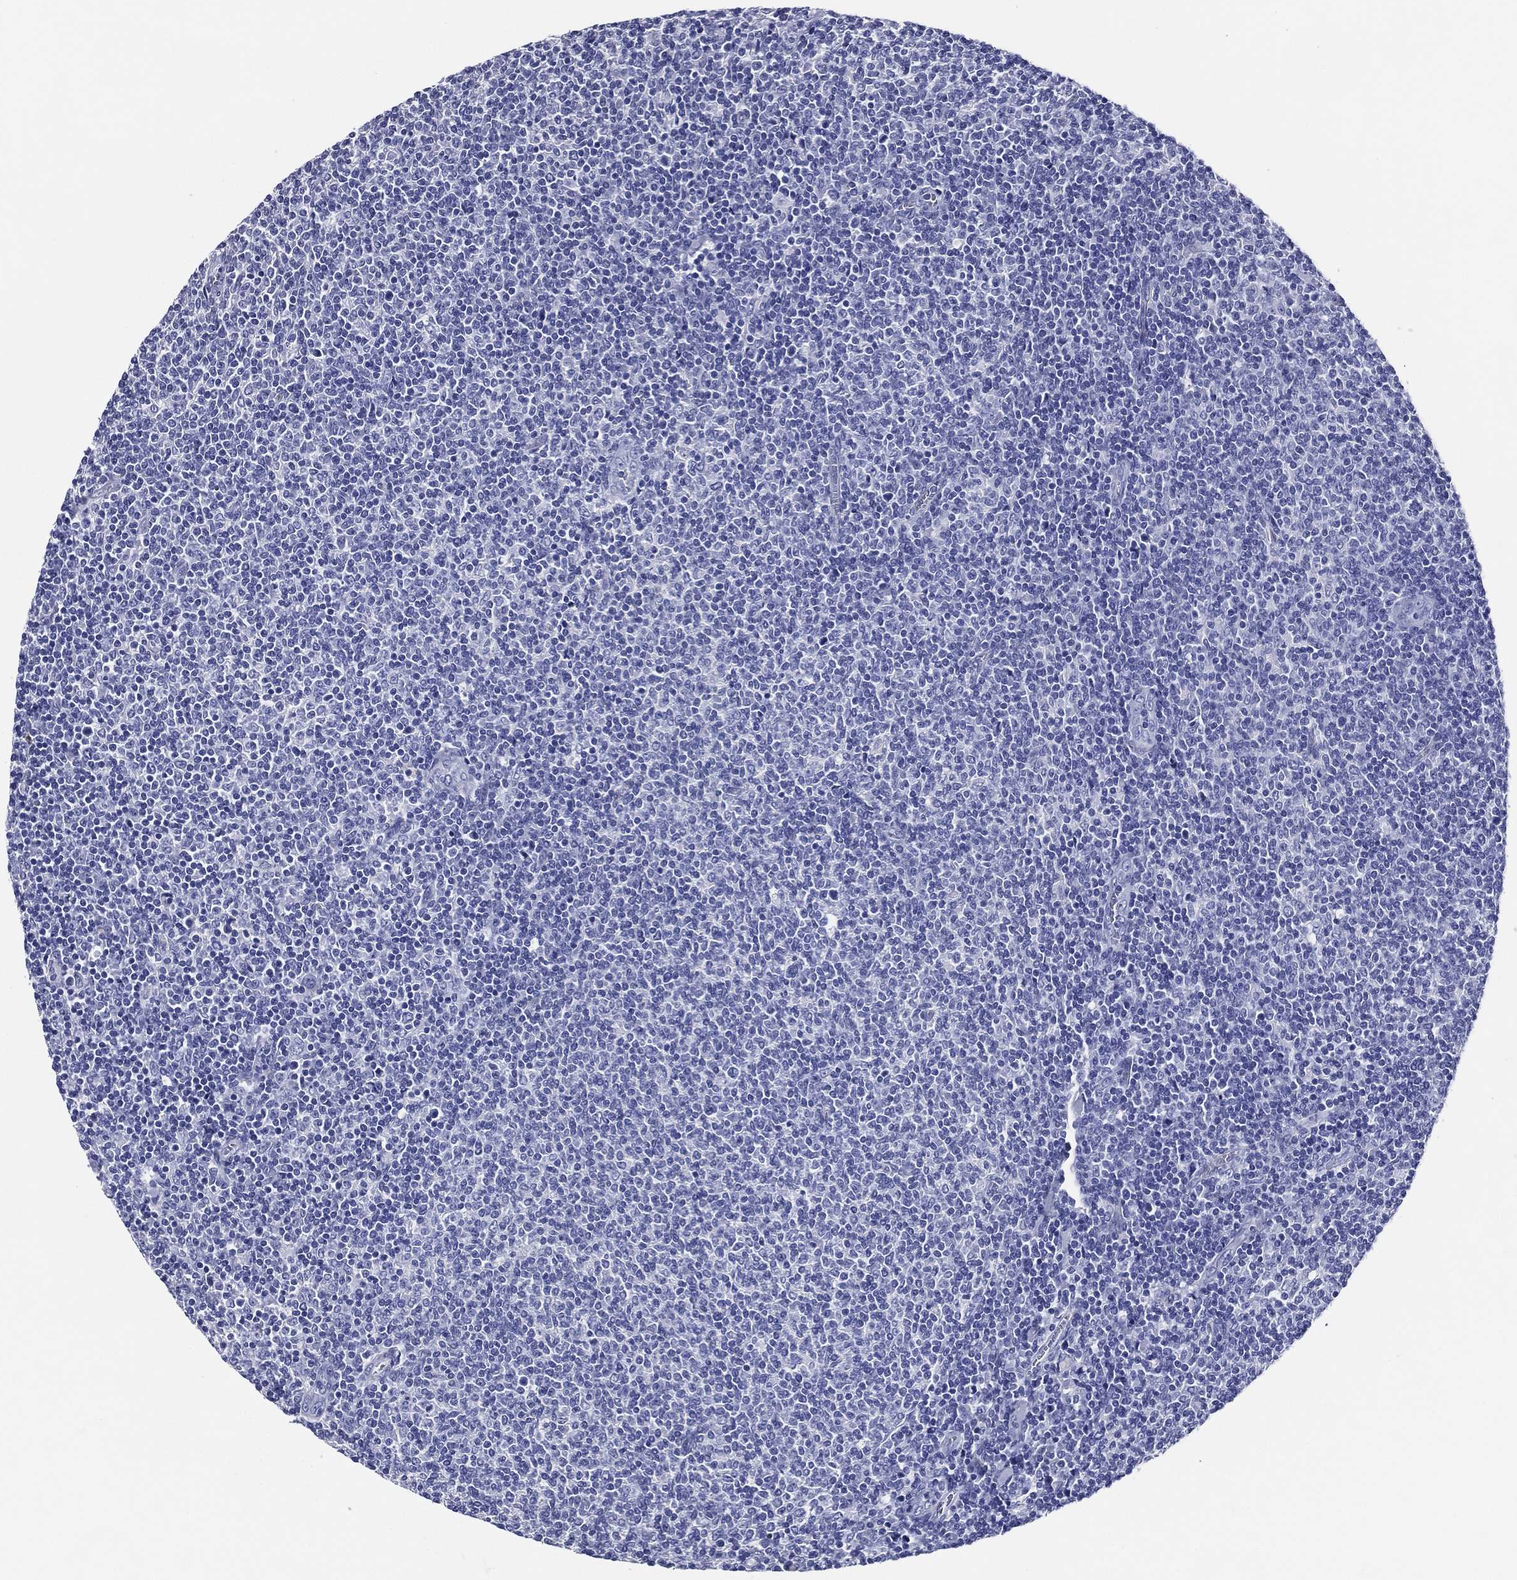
{"staining": {"intensity": "negative", "quantity": "none", "location": "none"}, "tissue": "lymphoma", "cell_type": "Tumor cells", "image_type": "cancer", "snomed": [{"axis": "morphology", "description": "Malignant lymphoma, non-Hodgkin's type, Low grade"}, {"axis": "topography", "description": "Lymph node"}], "caption": "IHC of lymphoma shows no positivity in tumor cells. The staining is performed using DAB brown chromogen with nuclei counter-stained in using hematoxylin.", "gene": "ACE2", "patient": {"sex": "male", "age": 52}}